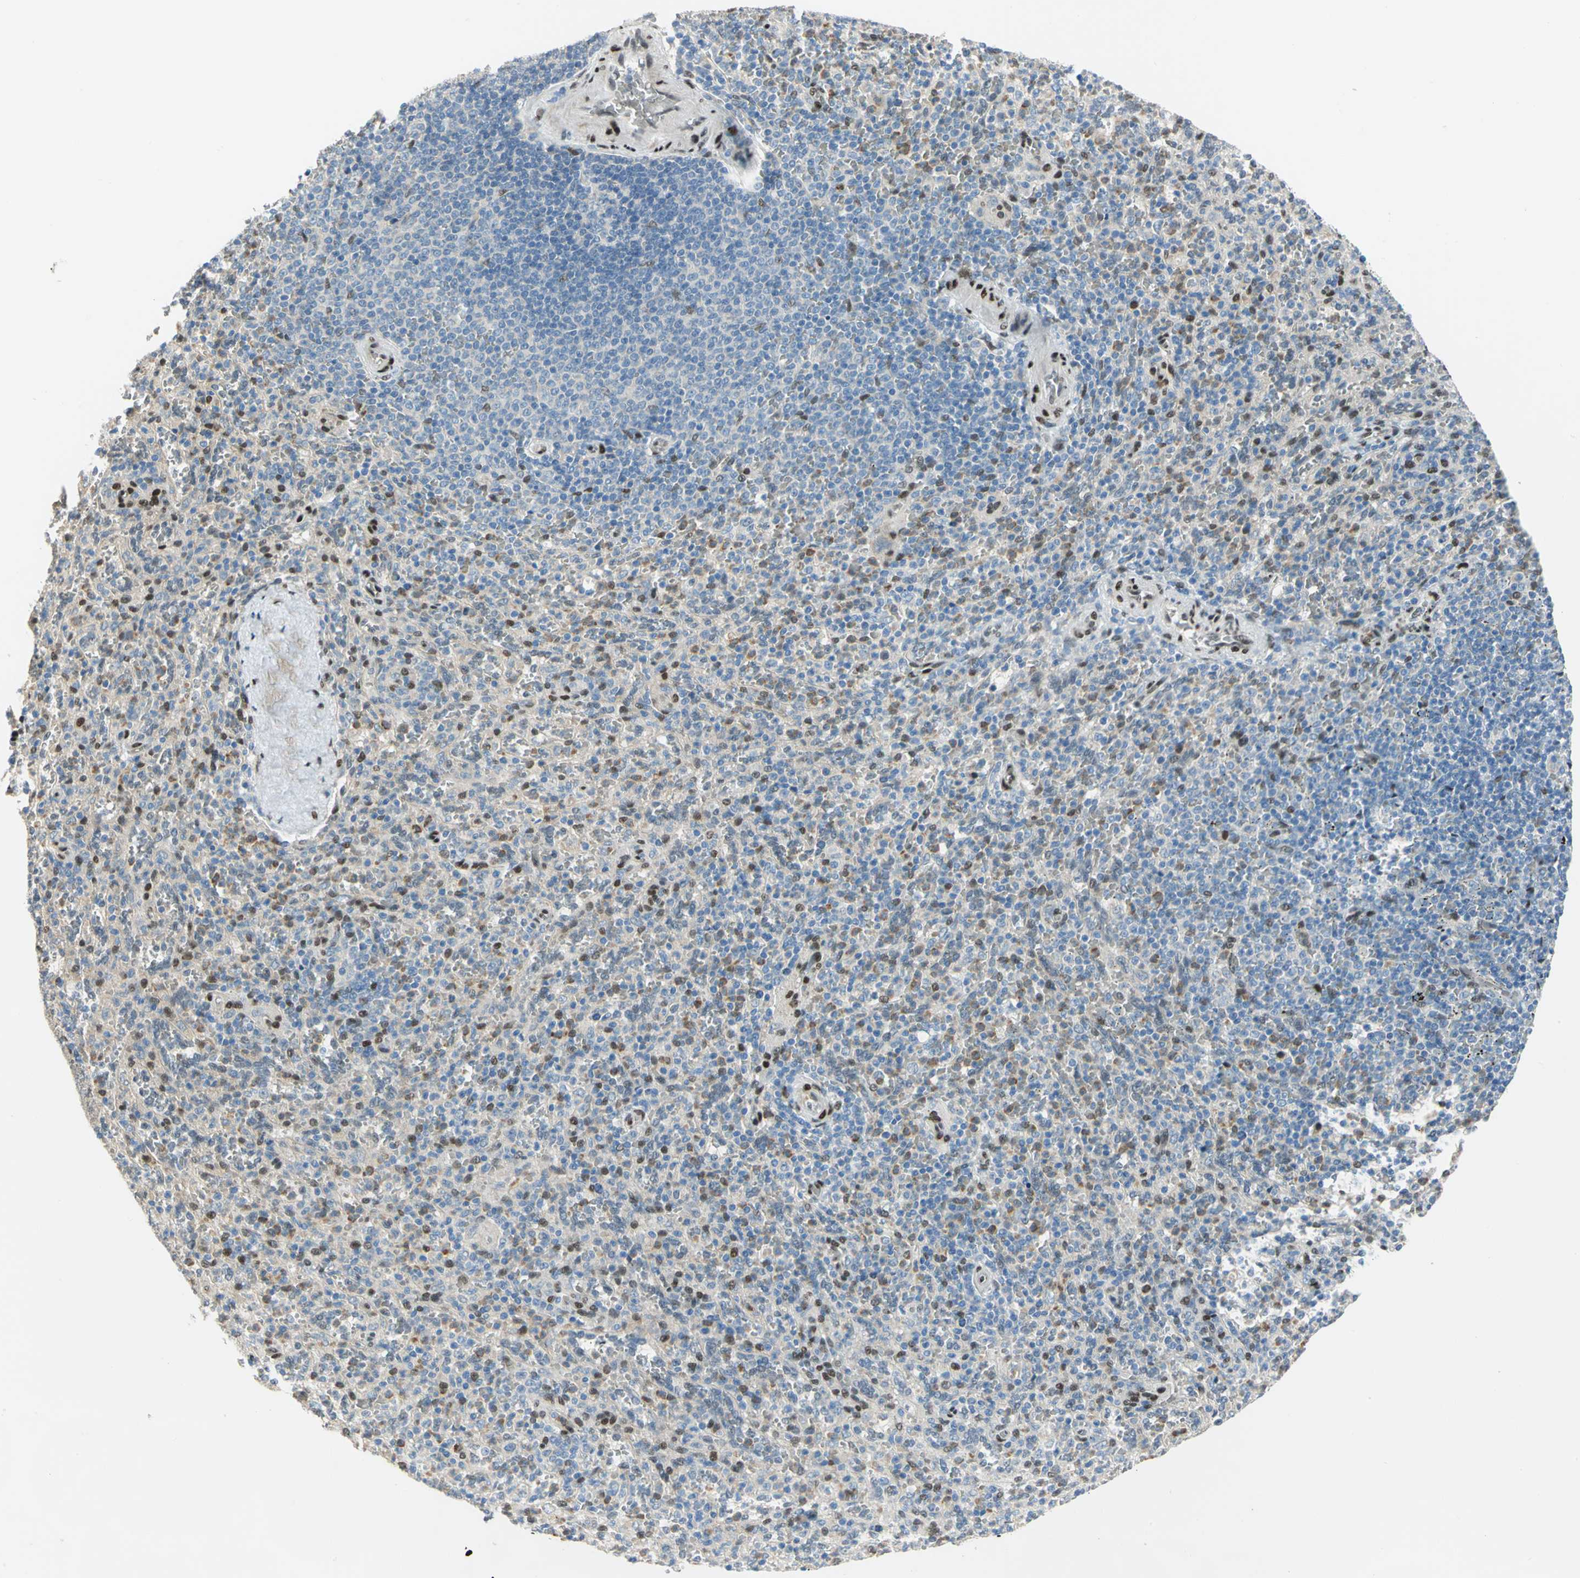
{"staining": {"intensity": "moderate", "quantity": "25%-75%", "location": "cytoplasmic/membranous,nuclear"}, "tissue": "spleen", "cell_type": "Cells in red pulp", "image_type": "normal", "snomed": [{"axis": "morphology", "description": "Normal tissue, NOS"}, {"axis": "topography", "description": "Spleen"}], "caption": "Immunohistochemical staining of normal human spleen reveals medium levels of moderate cytoplasmic/membranous,nuclear positivity in about 25%-75% of cells in red pulp. (DAB IHC, brown staining for protein, blue staining for nuclei).", "gene": "RBFOX2", "patient": {"sex": "male", "age": 36}}